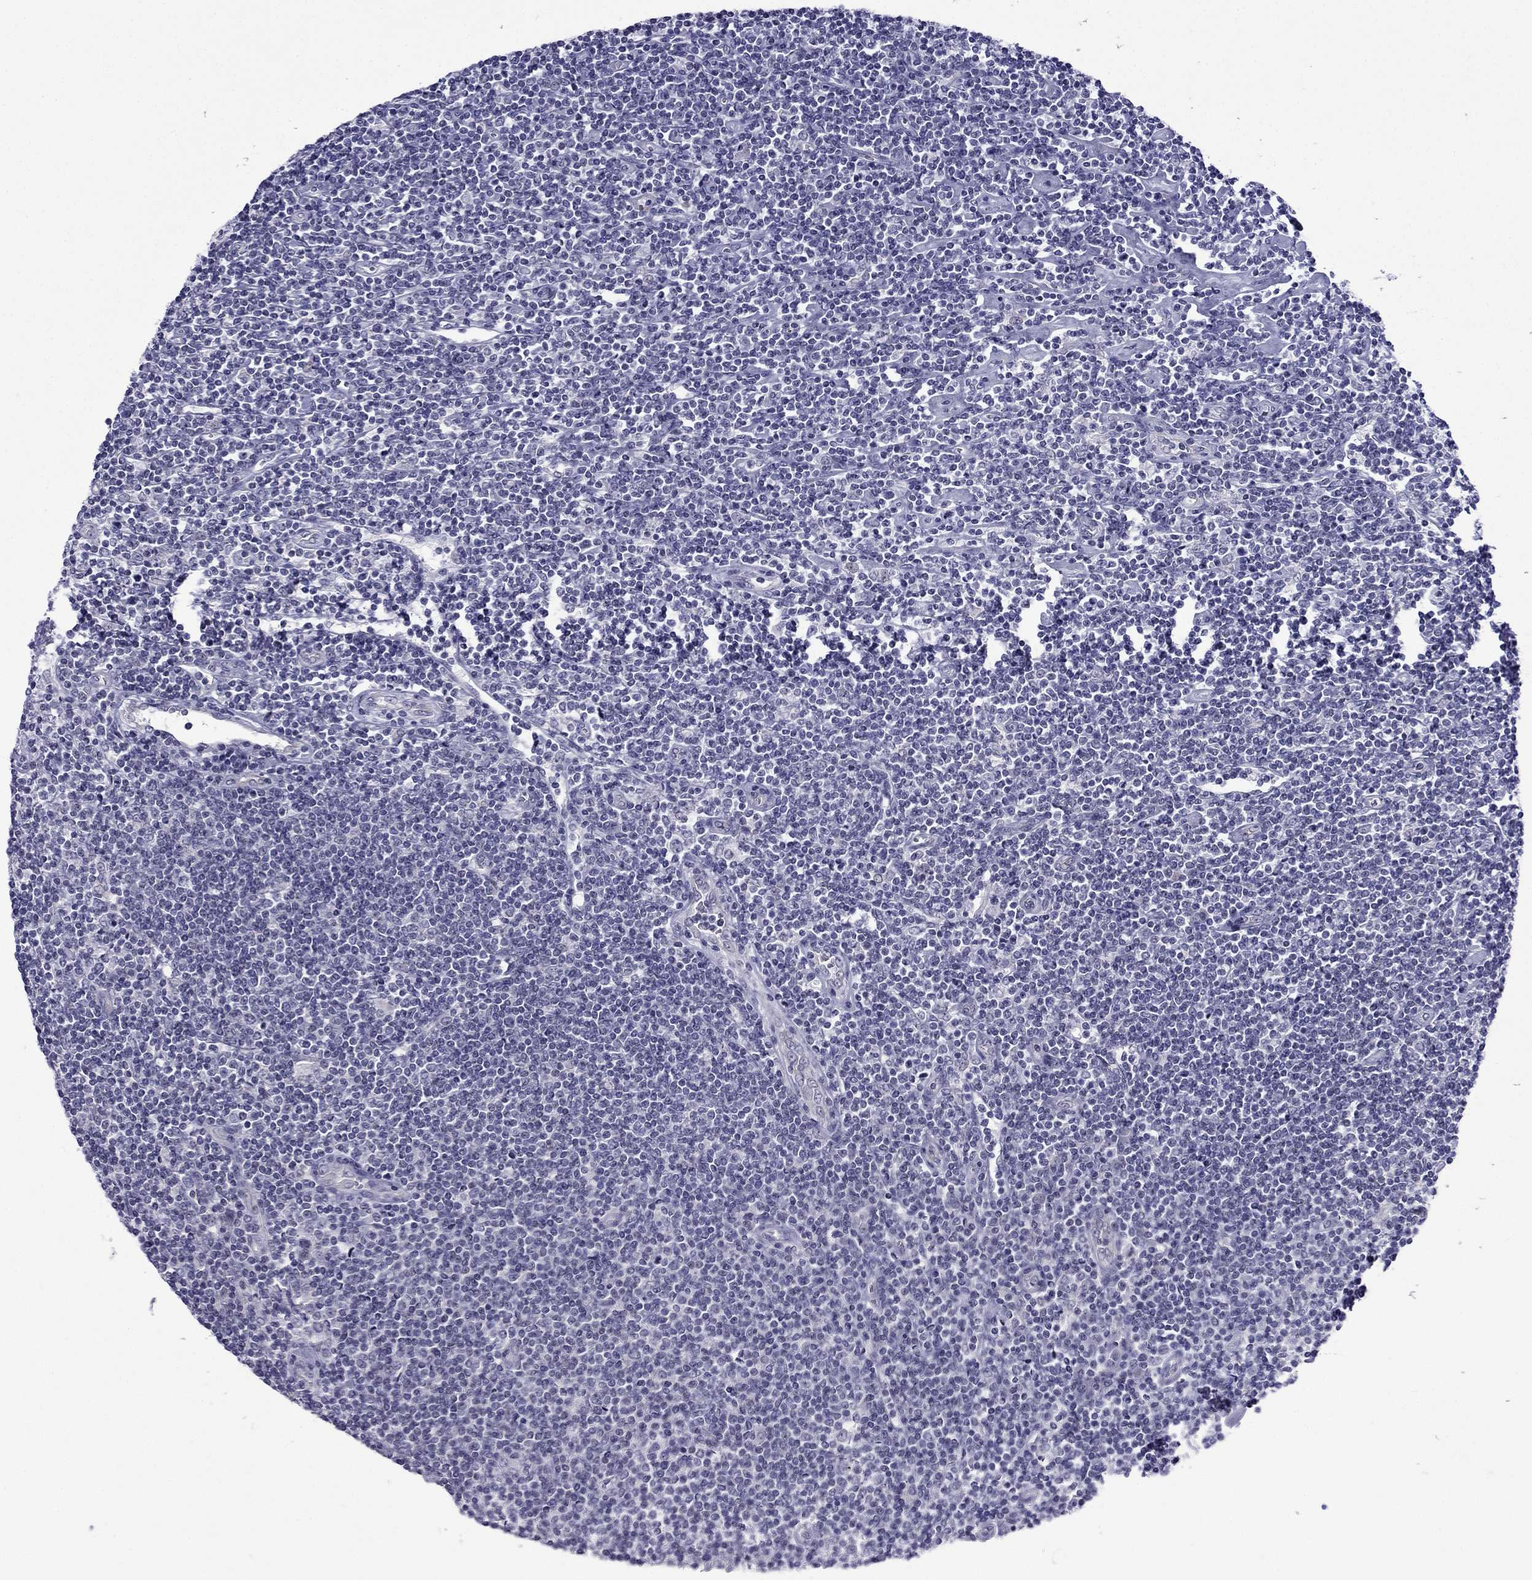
{"staining": {"intensity": "negative", "quantity": "none", "location": "none"}, "tissue": "lymphoma", "cell_type": "Tumor cells", "image_type": "cancer", "snomed": [{"axis": "morphology", "description": "Hodgkin's disease, NOS"}, {"axis": "topography", "description": "Lymph node"}], "caption": "DAB (3,3'-diaminobenzidine) immunohistochemical staining of human lymphoma exhibits no significant positivity in tumor cells.", "gene": "POM121L12", "patient": {"sex": "male", "age": 40}}